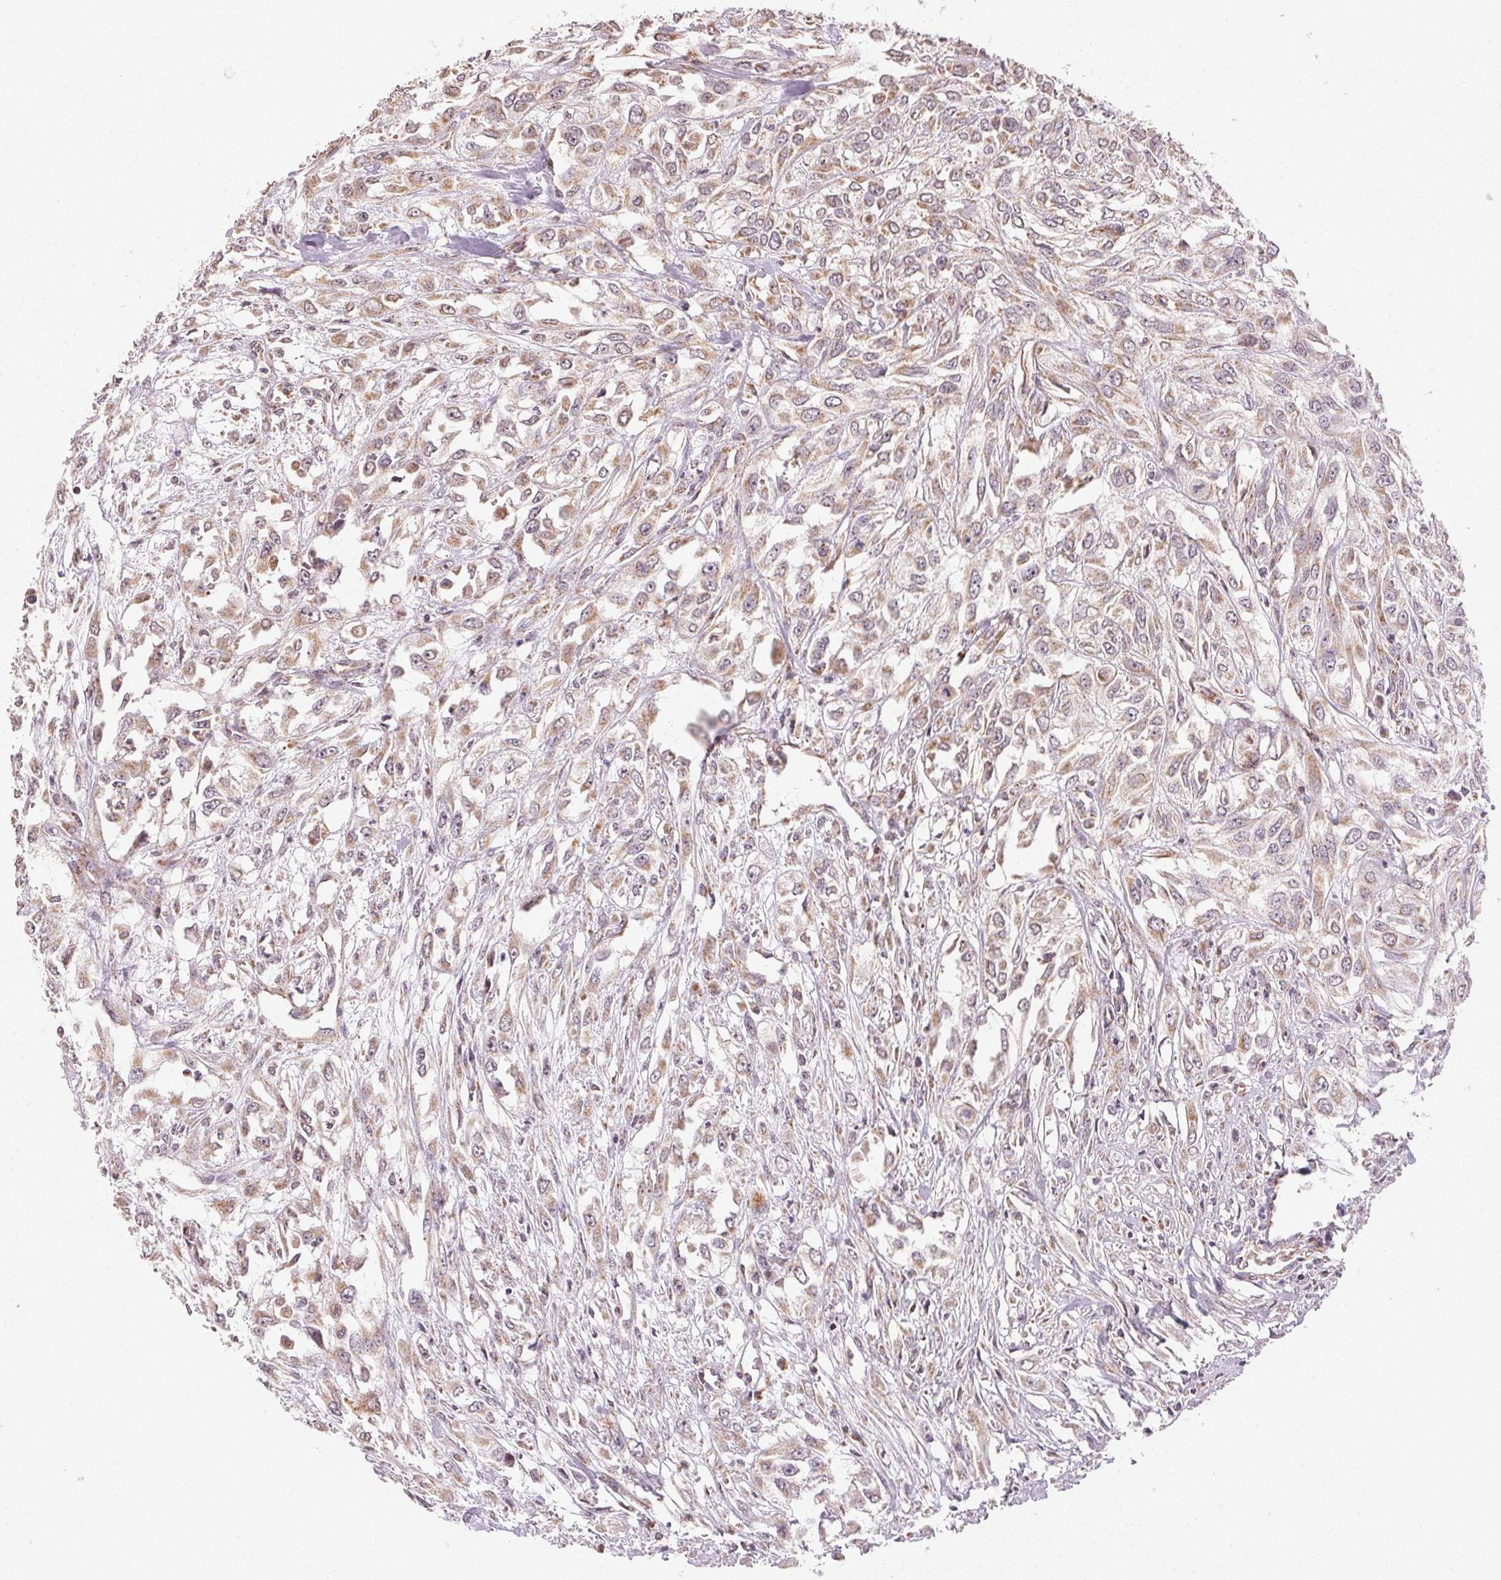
{"staining": {"intensity": "weak", "quantity": "25%-75%", "location": "cytoplasmic/membranous"}, "tissue": "urothelial cancer", "cell_type": "Tumor cells", "image_type": "cancer", "snomed": [{"axis": "morphology", "description": "Urothelial carcinoma, High grade"}, {"axis": "topography", "description": "Urinary bladder"}], "caption": "Urothelial carcinoma (high-grade) stained with DAB immunohistochemistry (IHC) reveals low levels of weak cytoplasmic/membranous positivity in approximately 25%-75% of tumor cells. Immunohistochemistry (ihc) stains the protein of interest in brown and the nuclei are stained blue.", "gene": "CLASP1", "patient": {"sex": "male", "age": 67}}